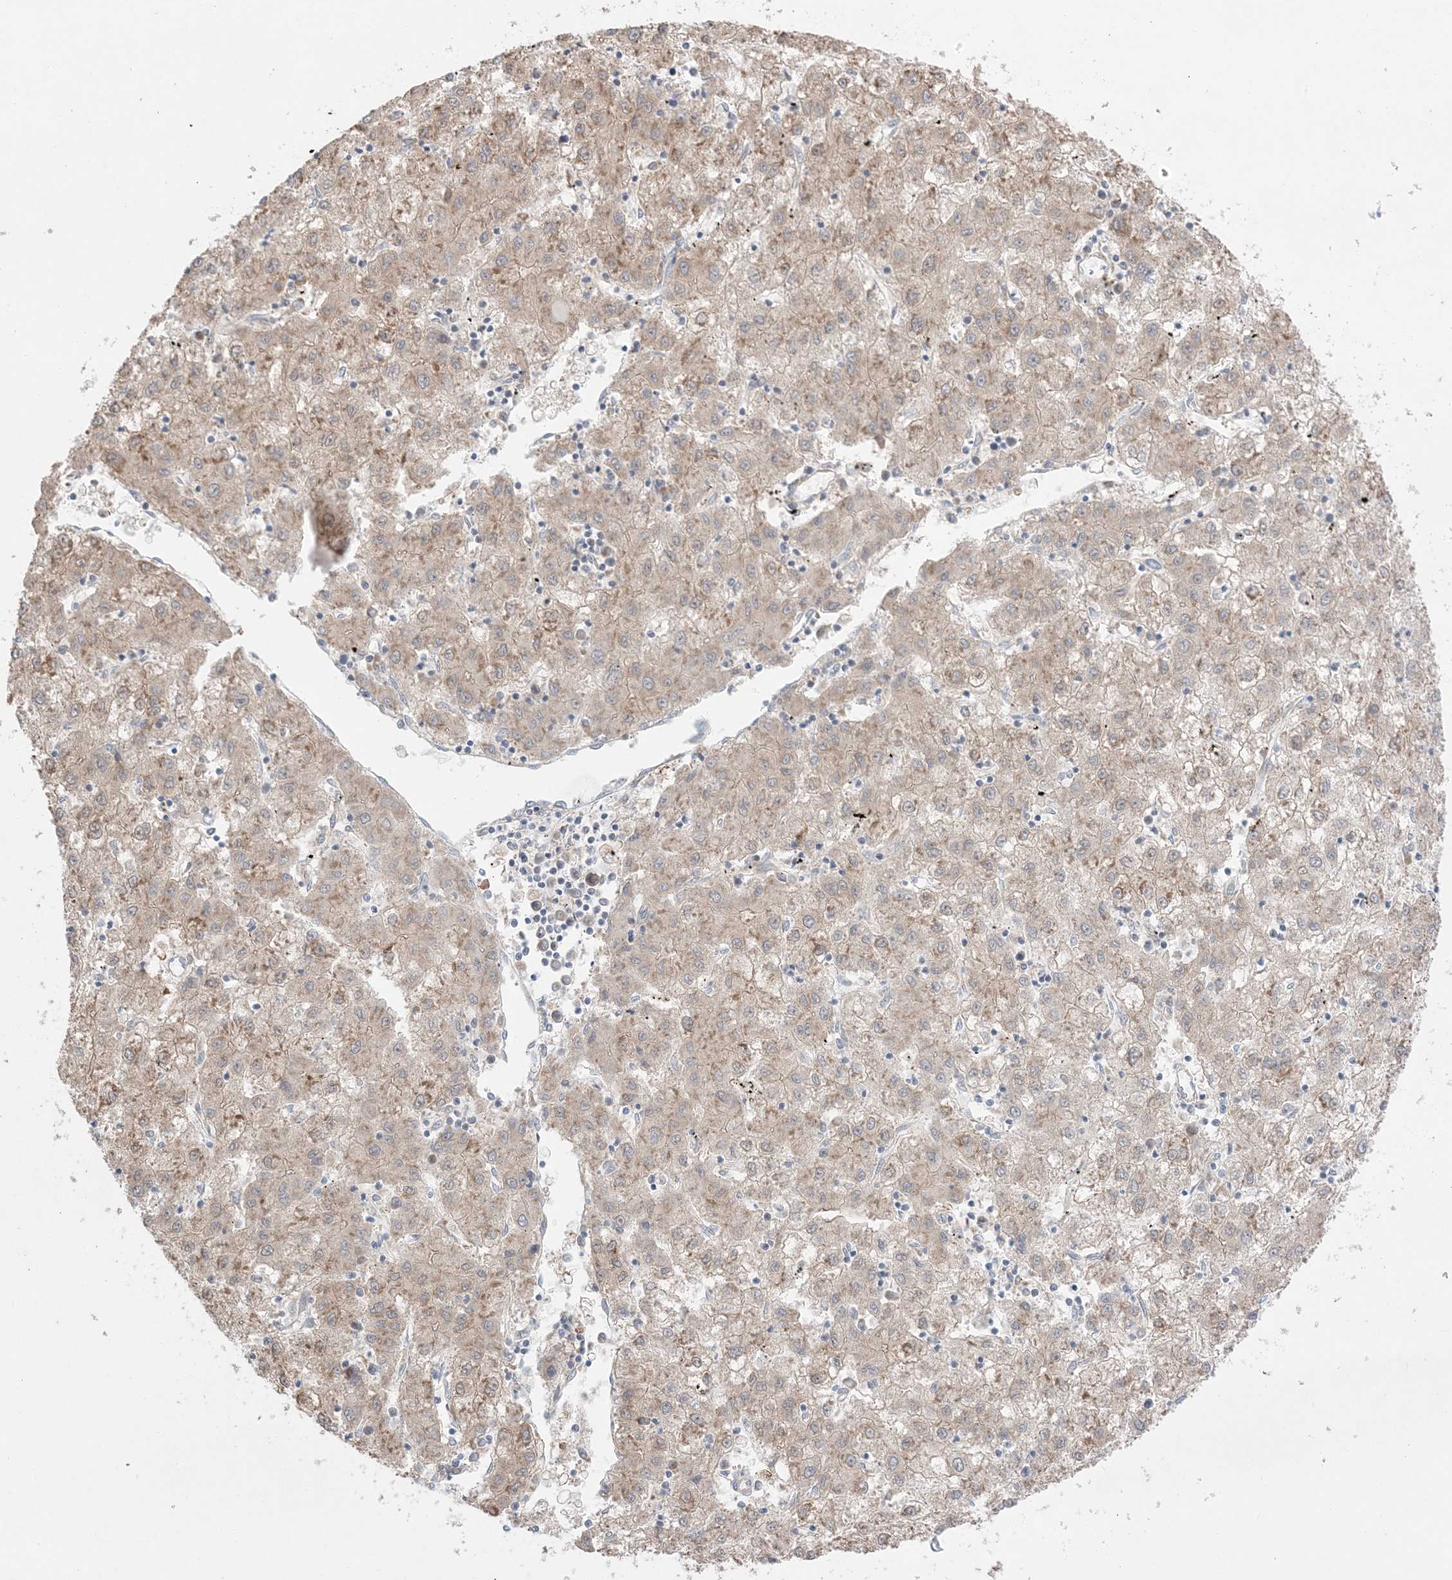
{"staining": {"intensity": "weak", "quantity": ">75%", "location": "cytoplasmic/membranous"}, "tissue": "liver cancer", "cell_type": "Tumor cells", "image_type": "cancer", "snomed": [{"axis": "morphology", "description": "Carcinoma, Hepatocellular, NOS"}, {"axis": "topography", "description": "Liver"}], "caption": "A low amount of weak cytoplasmic/membranous staining is identified in approximately >75% of tumor cells in liver cancer (hepatocellular carcinoma) tissue.", "gene": "MMGT1", "patient": {"sex": "male", "age": 72}}